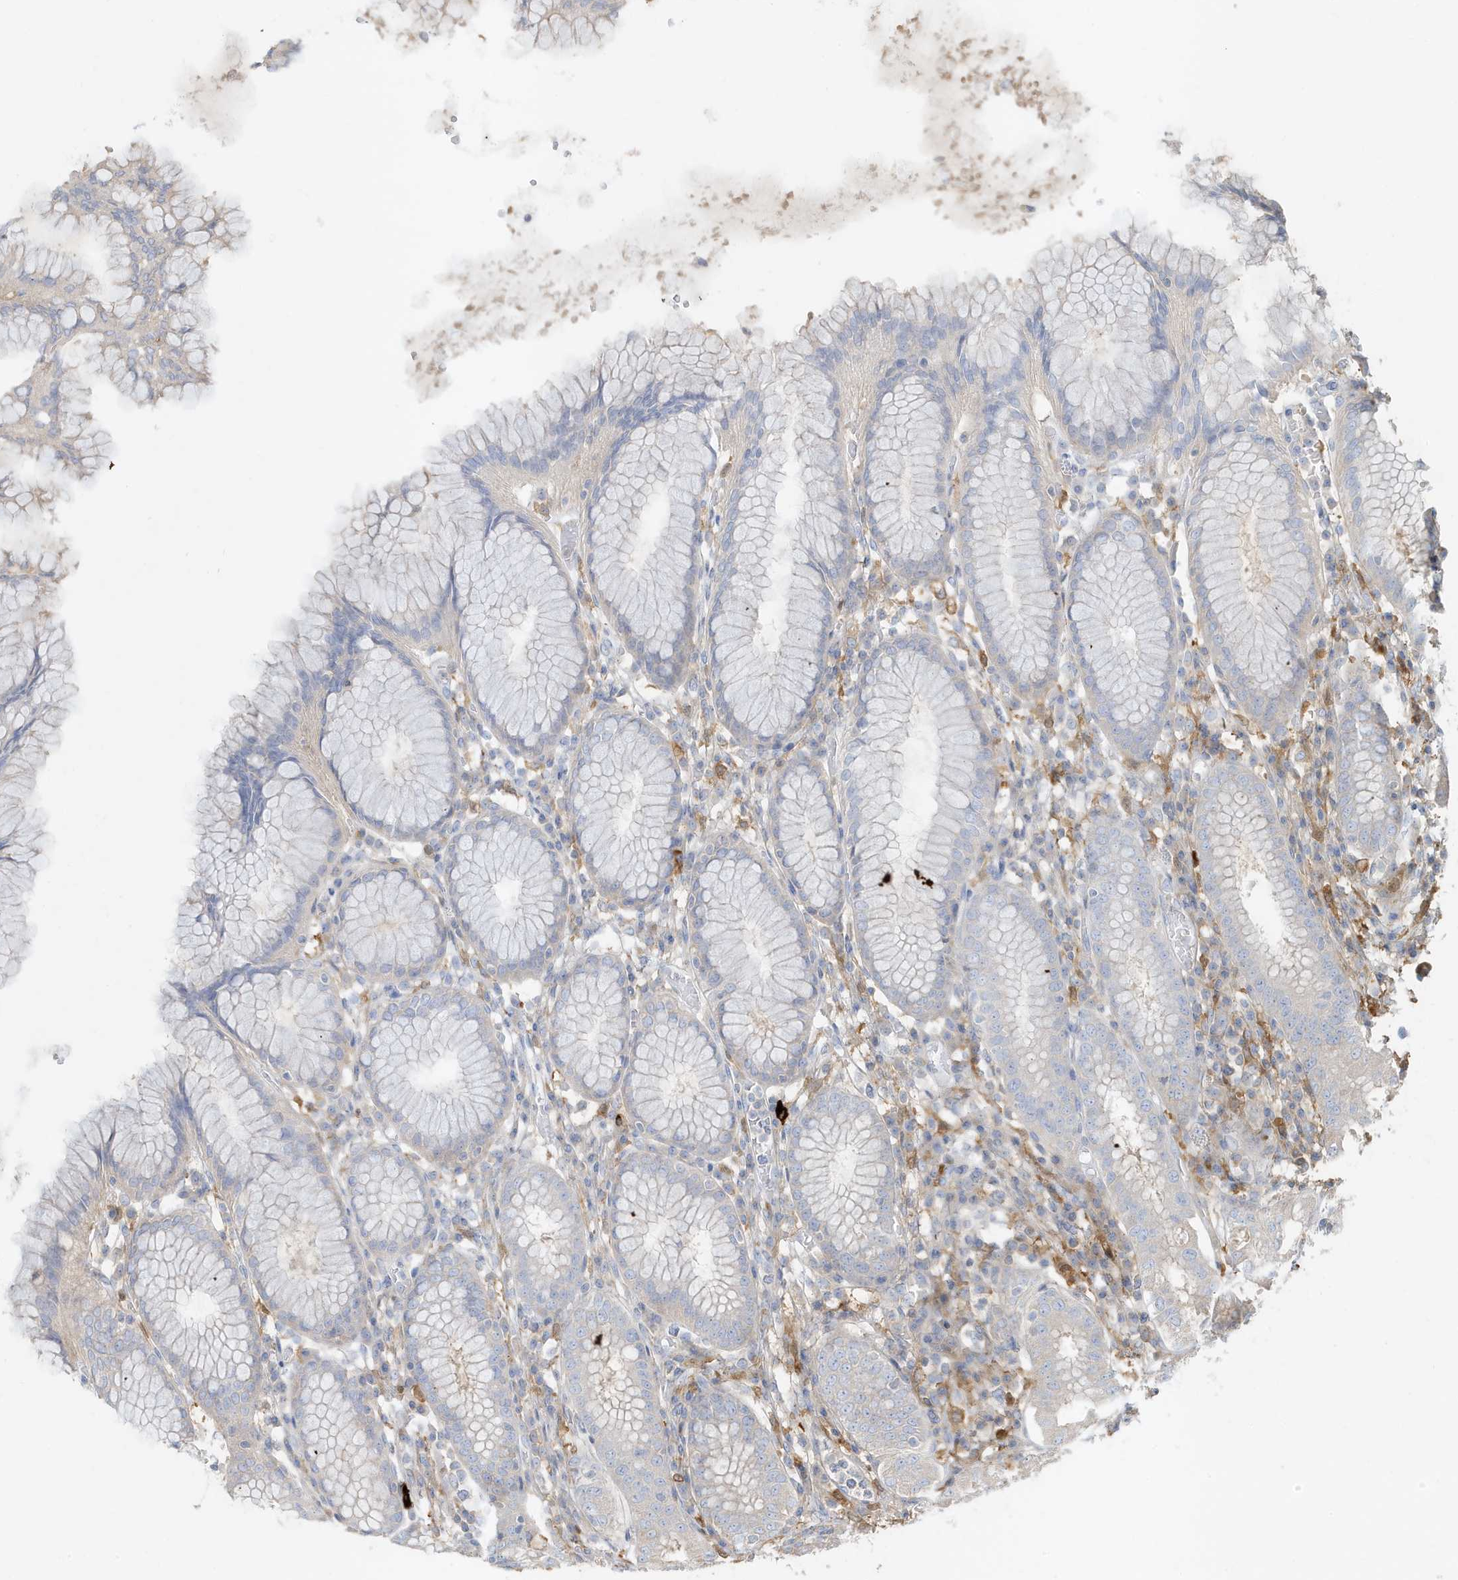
{"staining": {"intensity": "negative", "quantity": "none", "location": "none"}, "tissue": "stomach", "cell_type": "Glandular cells", "image_type": "normal", "snomed": [{"axis": "morphology", "description": "Normal tissue, NOS"}, {"axis": "topography", "description": "Stomach"}, {"axis": "topography", "description": "Stomach, lower"}], "caption": "Immunohistochemistry (IHC) image of unremarkable stomach stained for a protein (brown), which reveals no staining in glandular cells.", "gene": "ABTB1", "patient": {"sex": "female", "age": 56}}